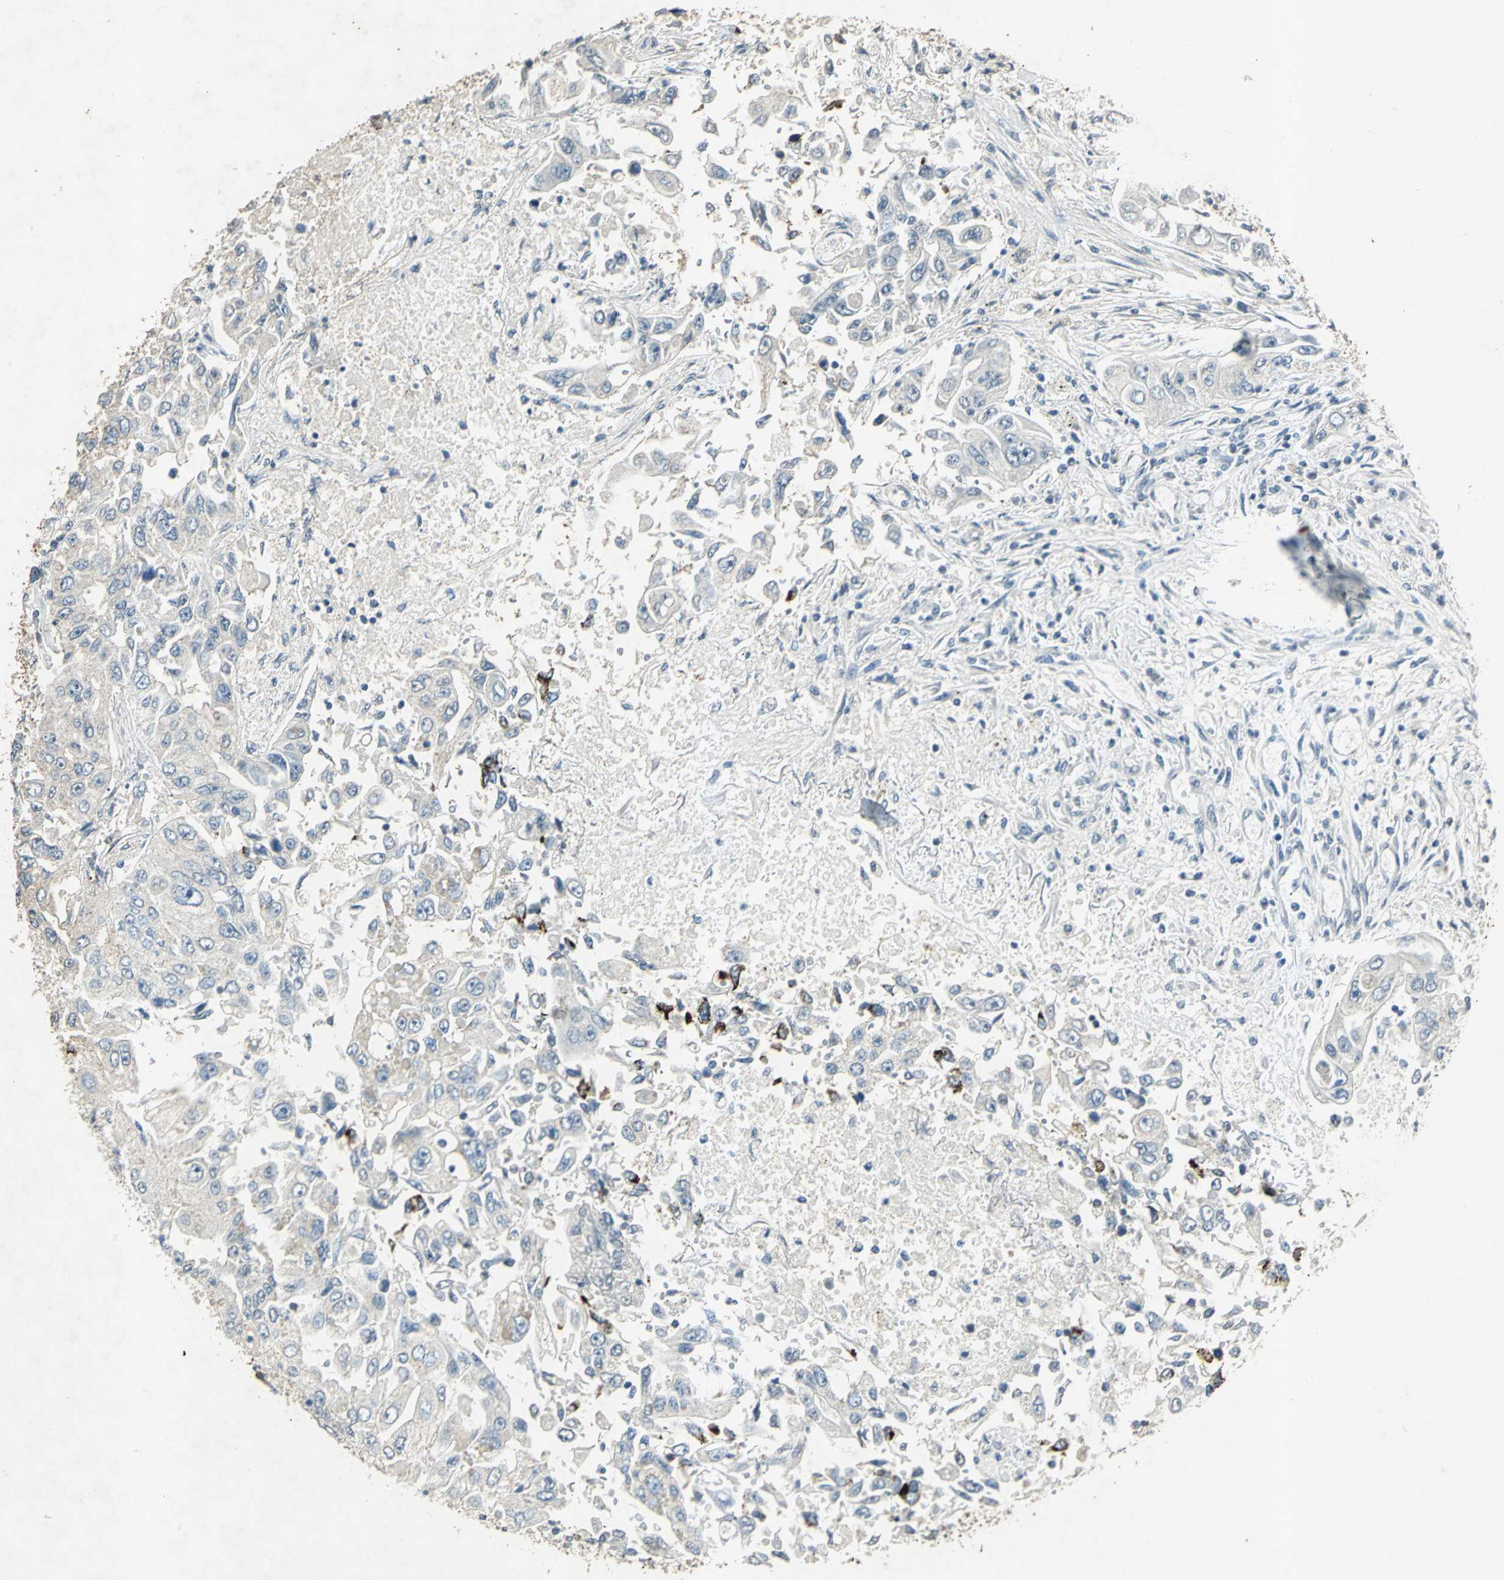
{"staining": {"intensity": "strong", "quantity": "<25%", "location": "cytoplasmic/membranous"}, "tissue": "lung cancer", "cell_type": "Tumor cells", "image_type": "cancer", "snomed": [{"axis": "morphology", "description": "Adenocarcinoma, NOS"}, {"axis": "topography", "description": "Lung"}], "caption": "Immunohistochemical staining of human lung cancer reveals strong cytoplasmic/membranous protein positivity in approximately <25% of tumor cells.", "gene": "CAMK2B", "patient": {"sex": "male", "age": 84}}